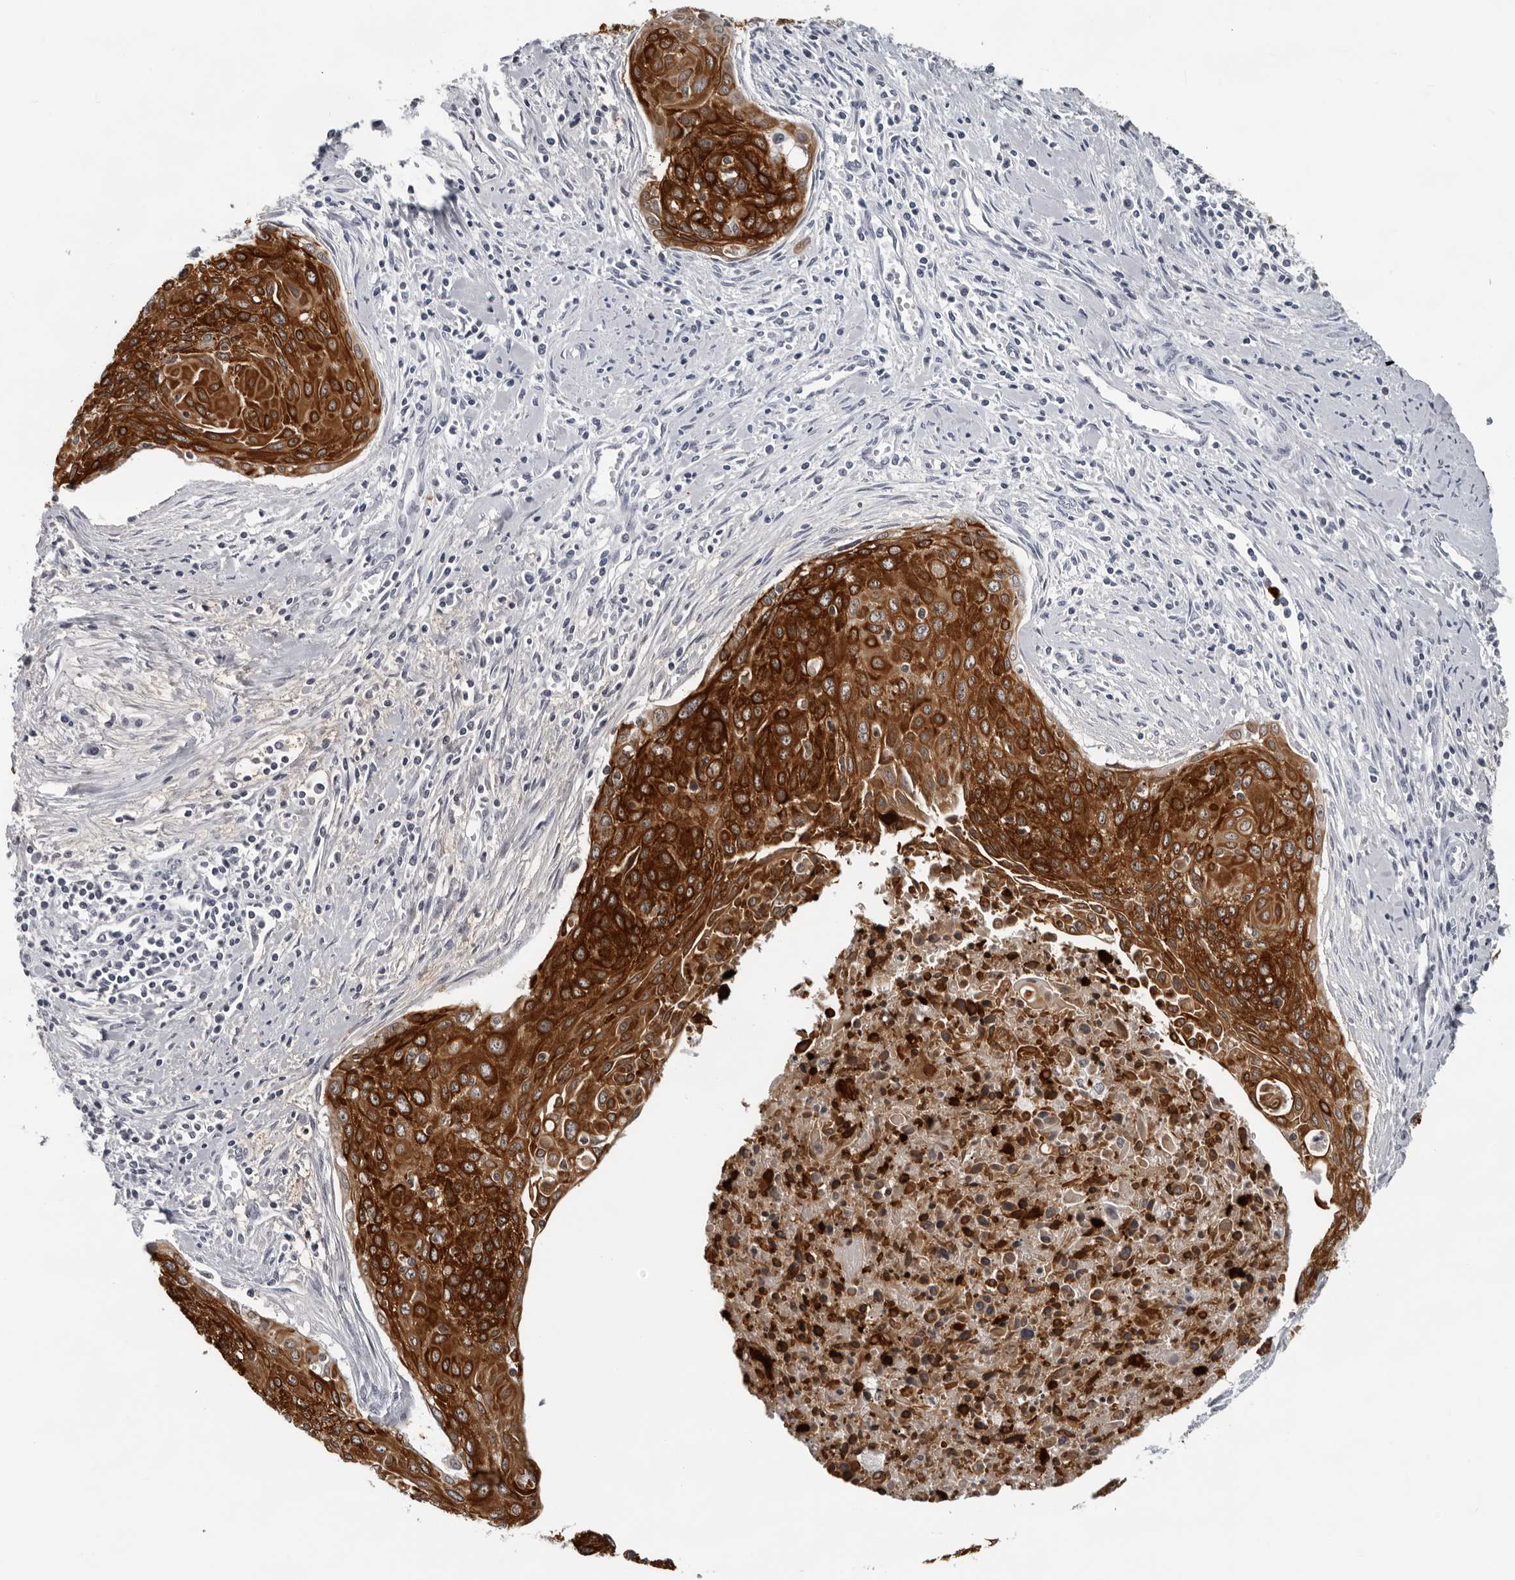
{"staining": {"intensity": "strong", "quantity": ">75%", "location": "cytoplasmic/membranous"}, "tissue": "cervical cancer", "cell_type": "Tumor cells", "image_type": "cancer", "snomed": [{"axis": "morphology", "description": "Squamous cell carcinoma, NOS"}, {"axis": "topography", "description": "Cervix"}], "caption": "Immunohistochemical staining of cervical cancer shows high levels of strong cytoplasmic/membranous staining in about >75% of tumor cells.", "gene": "CCDC28B", "patient": {"sex": "female", "age": 55}}